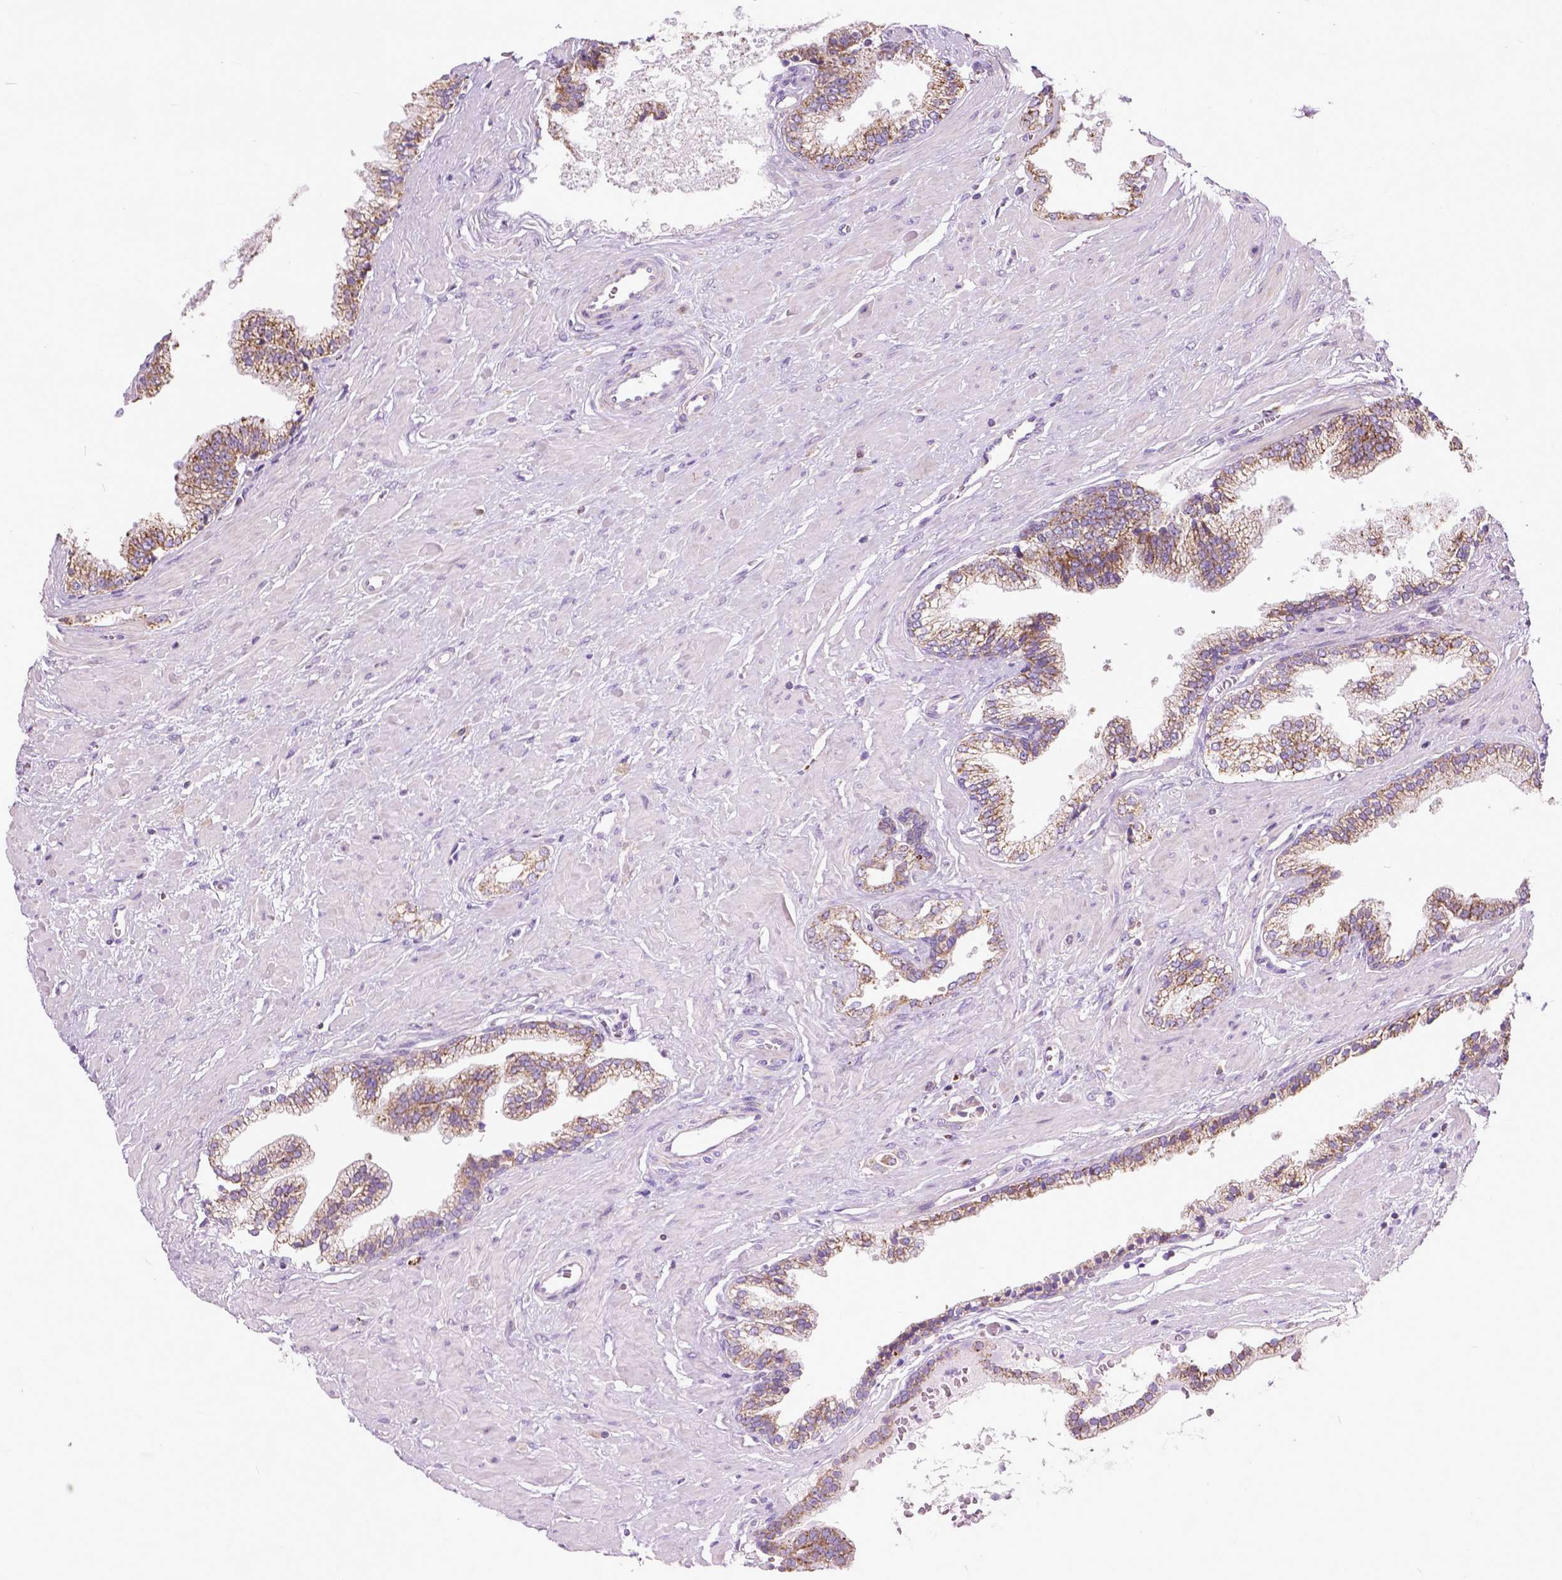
{"staining": {"intensity": "moderate", "quantity": ">75%", "location": "cytoplasmic/membranous"}, "tissue": "prostate cancer", "cell_type": "Tumor cells", "image_type": "cancer", "snomed": [{"axis": "morphology", "description": "Adenocarcinoma, Low grade"}, {"axis": "topography", "description": "Prostate"}], "caption": "Adenocarcinoma (low-grade) (prostate) stained with DAB (3,3'-diaminobenzidine) immunohistochemistry (IHC) exhibits medium levels of moderate cytoplasmic/membranous staining in about >75% of tumor cells.", "gene": "VDAC1", "patient": {"sex": "male", "age": 60}}